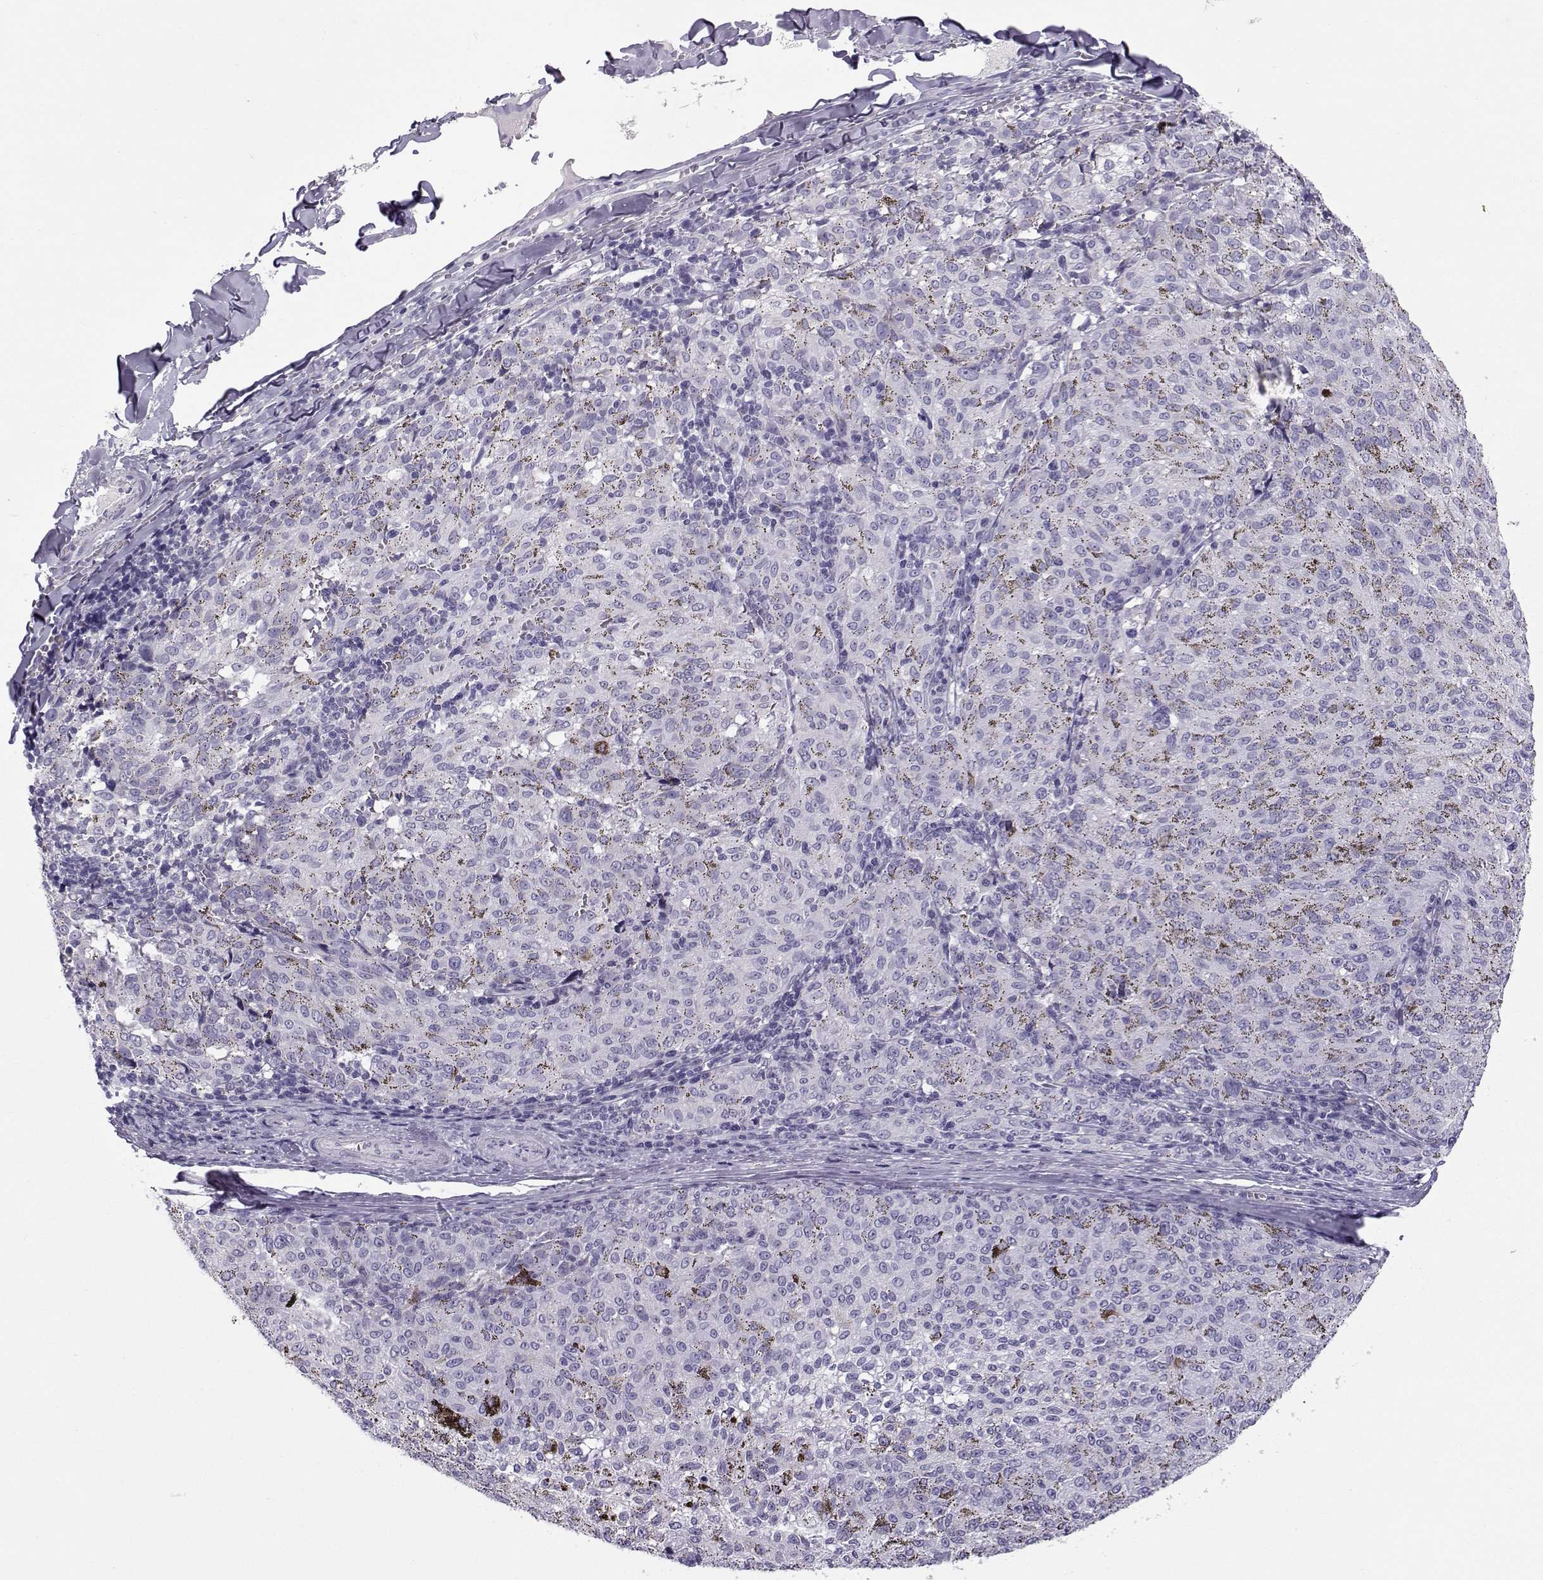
{"staining": {"intensity": "negative", "quantity": "none", "location": "none"}, "tissue": "melanoma", "cell_type": "Tumor cells", "image_type": "cancer", "snomed": [{"axis": "morphology", "description": "Malignant melanoma, NOS"}, {"axis": "topography", "description": "Skin"}], "caption": "Tumor cells are negative for brown protein staining in melanoma.", "gene": "ZBTB8B", "patient": {"sex": "female", "age": 72}}